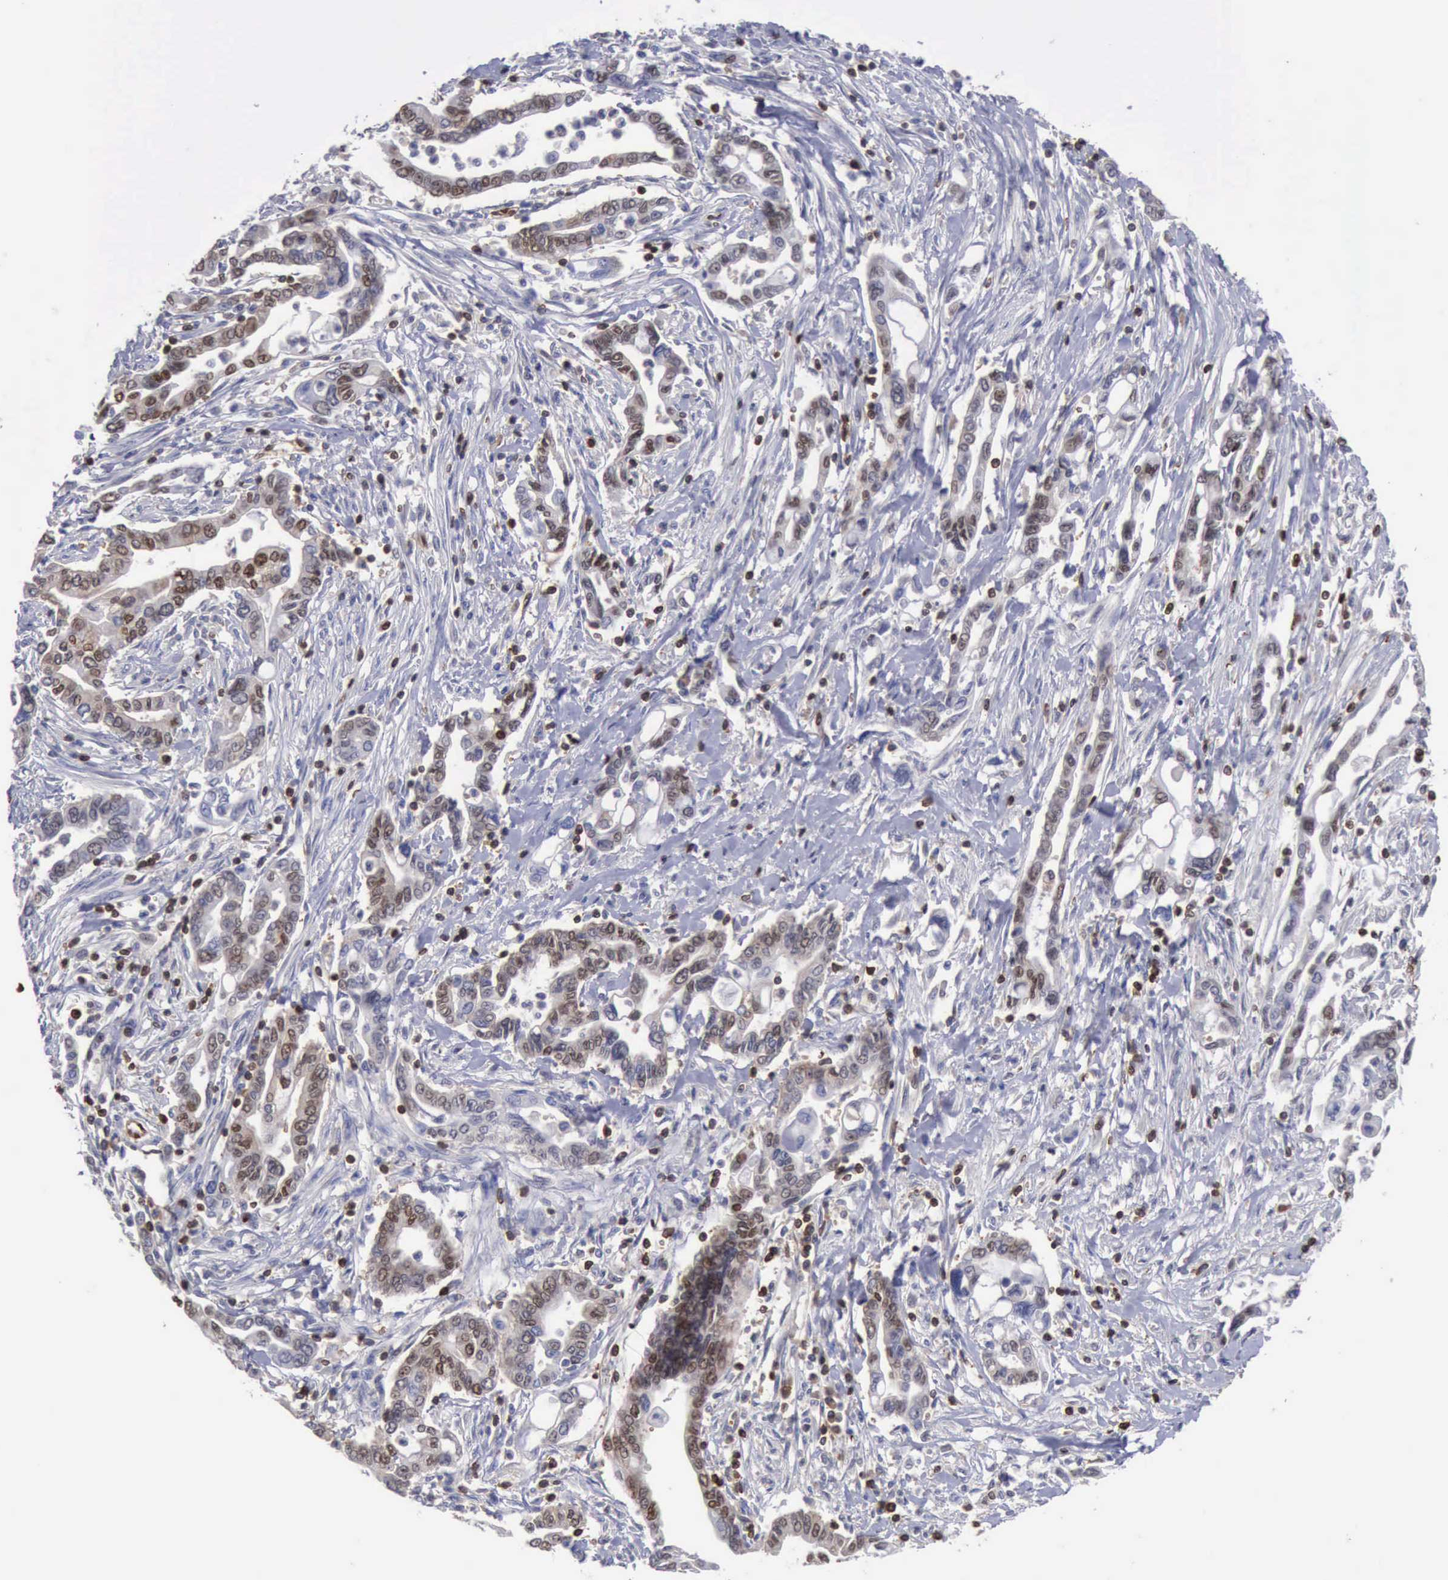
{"staining": {"intensity": "moderate", "quantity": "25%-75%", "location": "cytoplasmic/membranous,nuclear"}, "tissue": "pancreatic cancer", "cell_type": "Tumor cells", "image_type": "cancer", "snomed": [{"axis": "morphology", "description": "Adenocarcinoma, NOS"}, {"axis": "topography", "description": "Pancreas"}], "caption": "High-magnification brightfield microscopy of pancreatic cancer (adenocarcinoma) stained with DAB (3,3'-diaminobenzidine) (brown) and counterstained with hematoxylin (blue). tumor cells exhibit moderate cytoplasmic/membranous and nuclear staining is seen in approximately25%-75% of cells. The staining was performed using DAB (3,3'-diaminobenzidine), with brown indicating positive protein expression. Nuclei are stained blue with hematoxylin.", "gene": "PDCD4", "patient": {"sex": "female", "age": 57}}